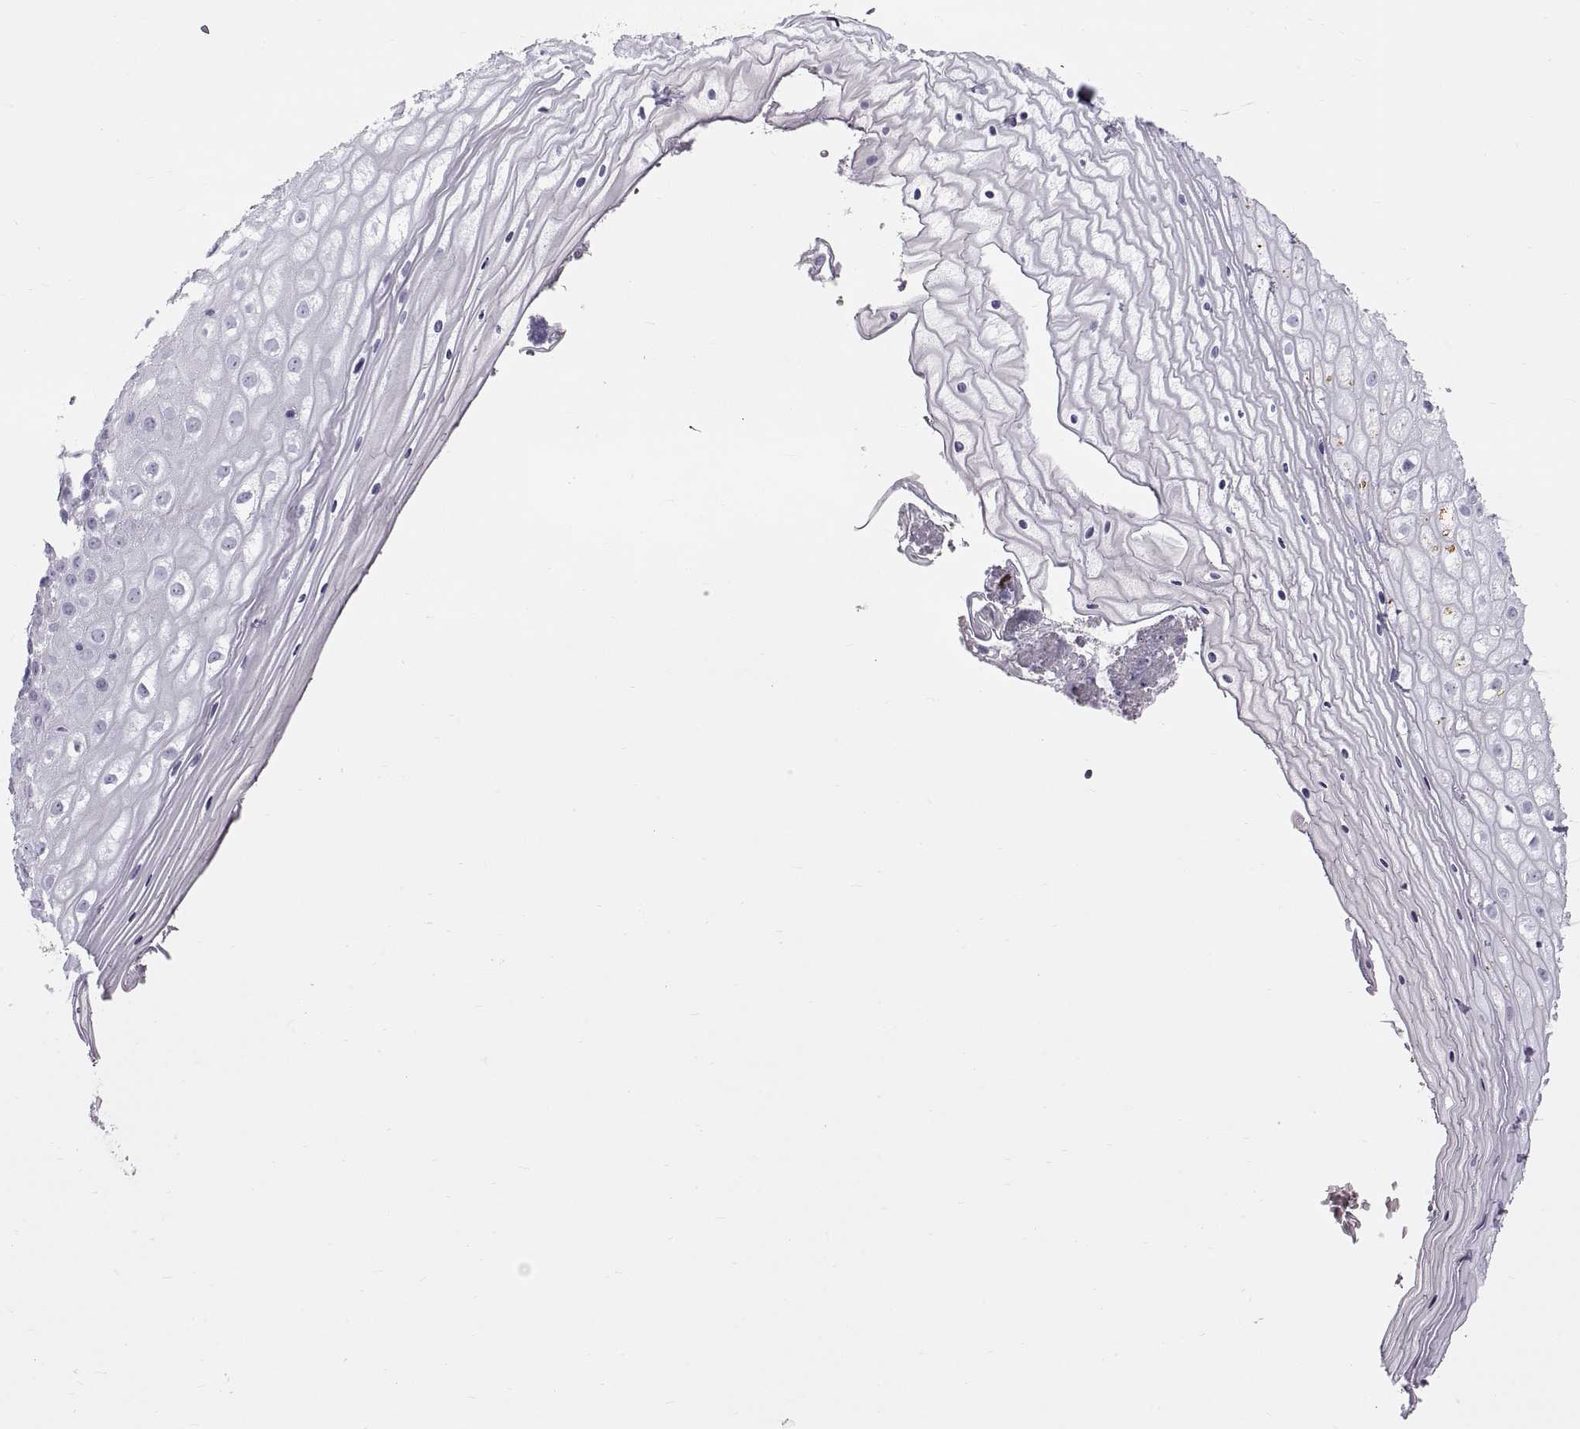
{"staining": {"intensity": "negative", "quantity": "none", "location": "none"}, "tissue": "vagina", "cell_type": "Squamous epithelial cells", "image_type": "normal", "snomed": [{"axis": "morphology", "description": "Normal tissue, NOS"}, {"axis": "topography", "description": "Vagina"}], "caption": "Immunohistochemistry (IHC) photomicrograph of normal vagina stained for a protein (brown), which exhibits no staining in squamous epithelial cells. Nuclei are stained in blue.", "gene": "WFDC8", "patient": {"sex": "female", "age": 47}}